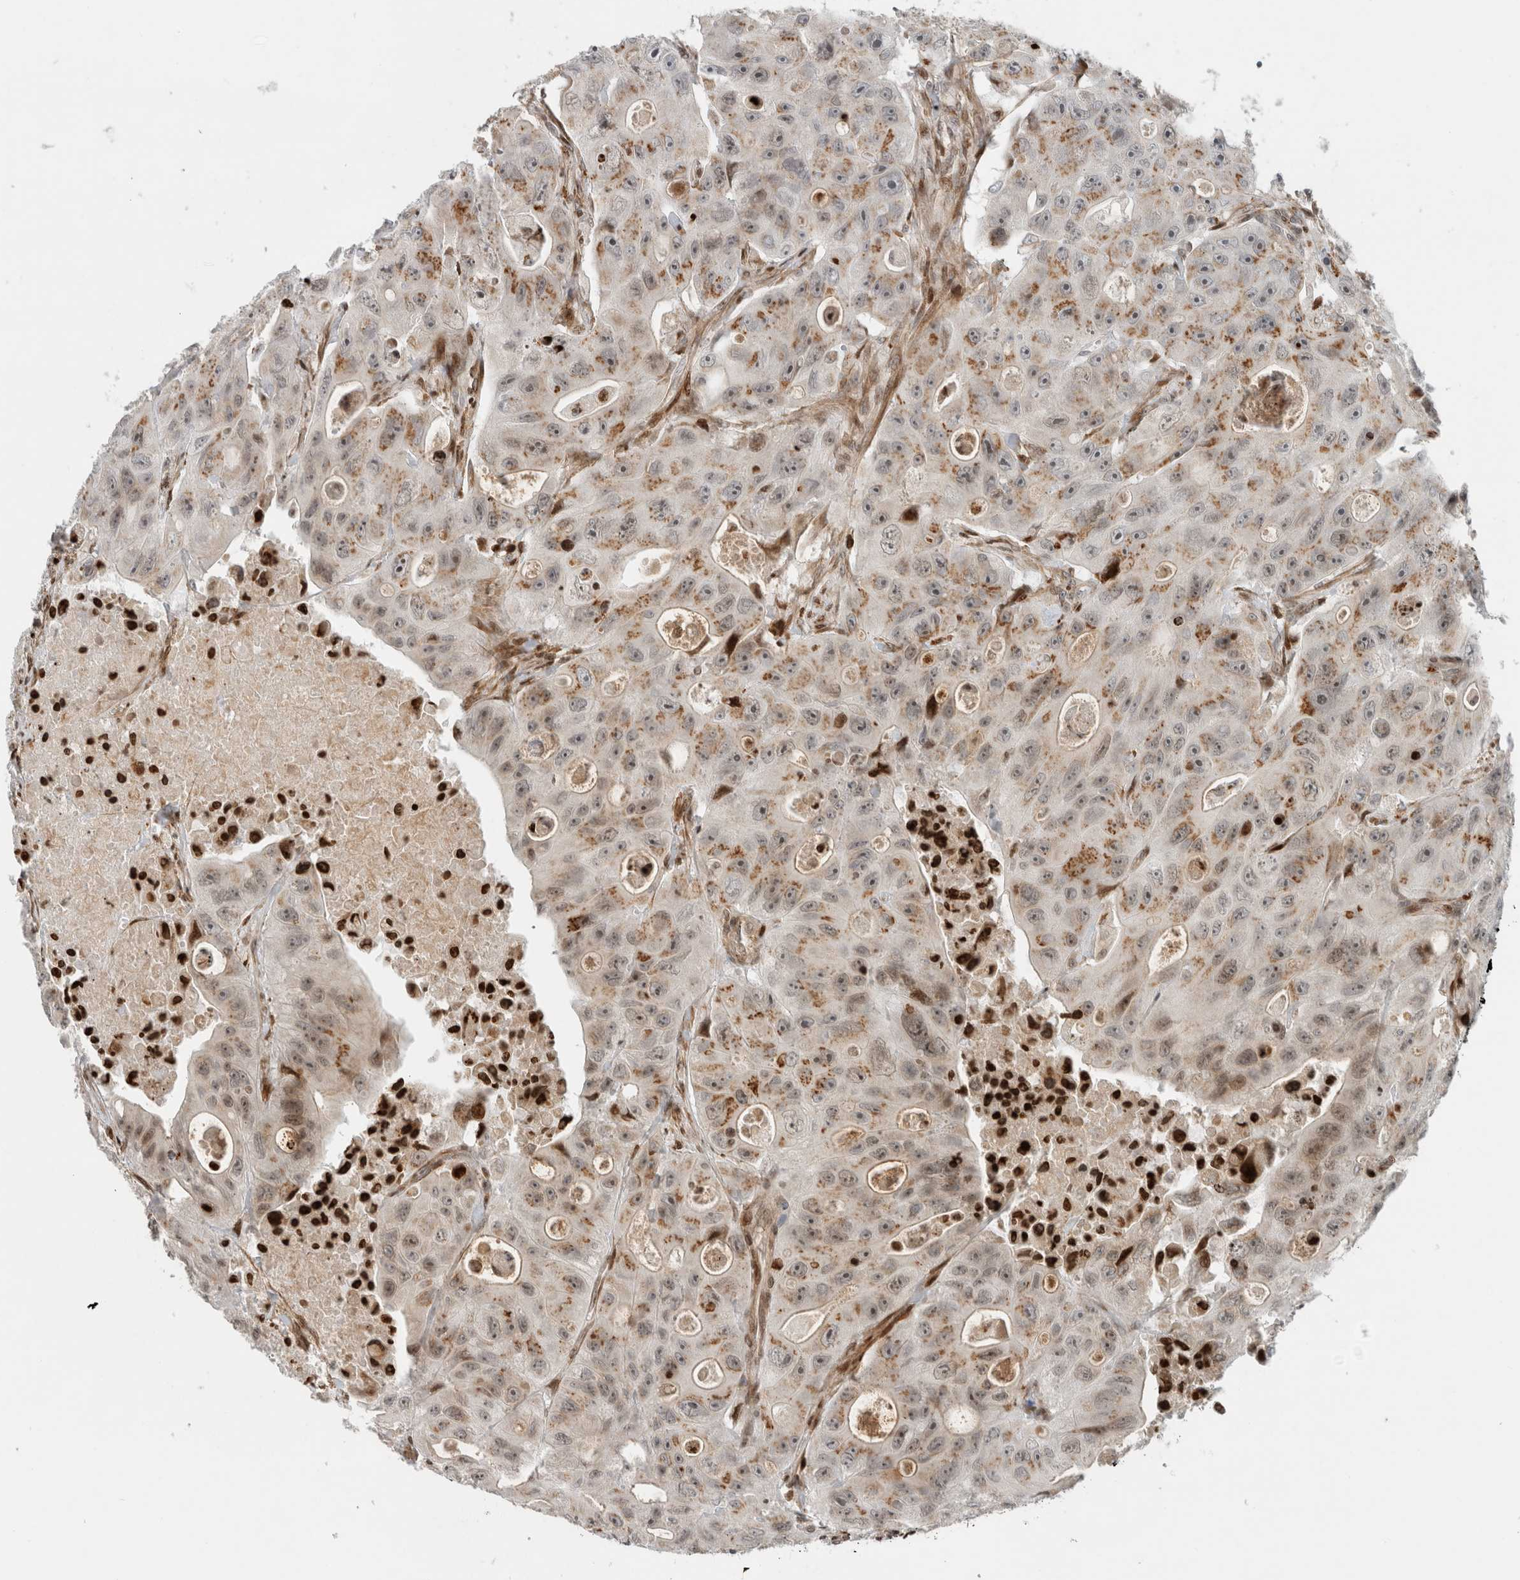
{"staining": {"intensity": "weak", "quantity": ">75%", "location": "cytoplasmic/membranous"}, "tissue": "colorectal cancer", "cell_type": "Tumor cells", "image_type": "cancer", "snomed": [{"axis": "morphology", "description": "Adenocarcinoma, NOS"}, {"axis": "topography", "description": "Colon"}], "caption": "Weak cytoplasmic/membranous protein staining is seen in approximately >75% of tumor cells in colorectal adenocarcinoma. The protein is stained brown, and the nuclei are stained in blue (DAB IHC with brightfield microscopy, high magnification).", "gene": "GINS4", "patient": {"sex": "female", "age": 46}}